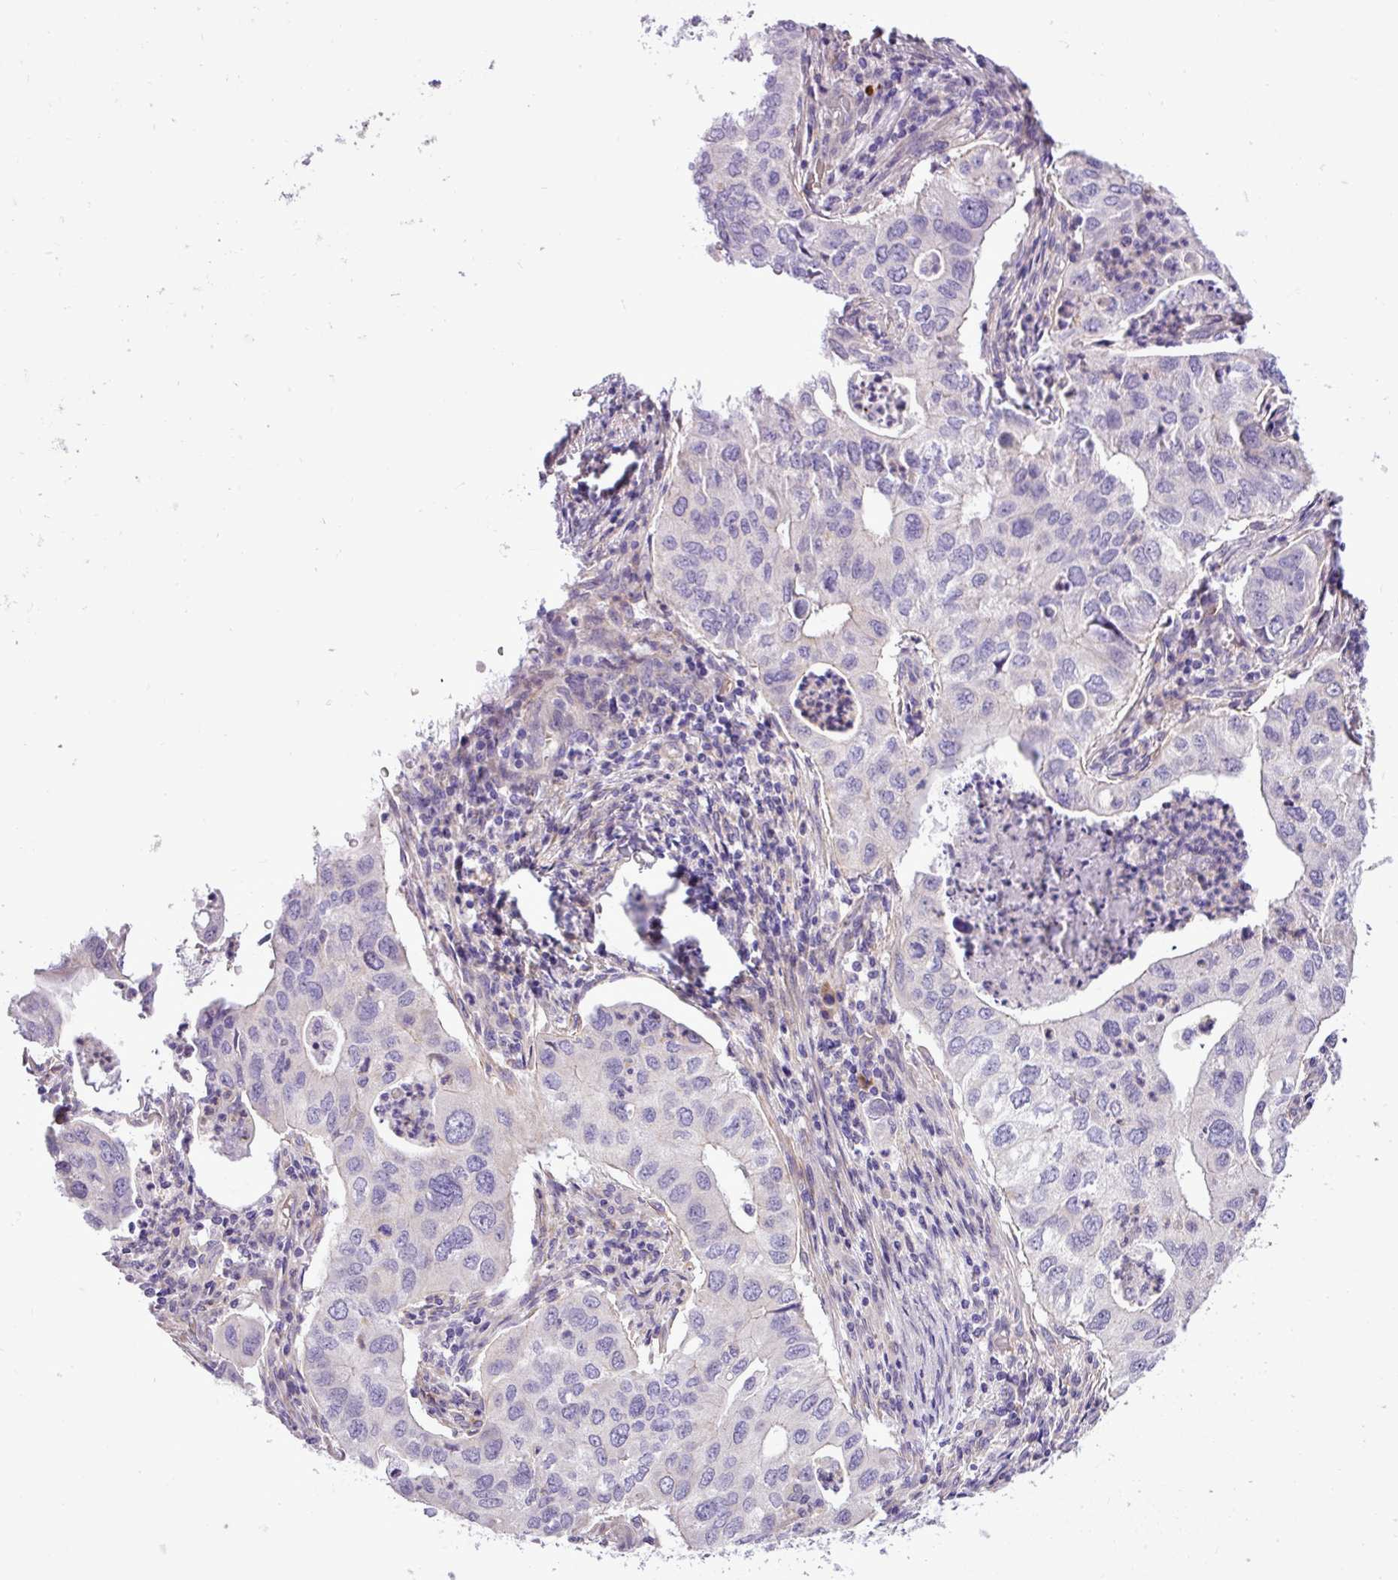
{"staining": {"intensity": "negative", "quantity": "none", "location": "none"}, "tissue": "lung cancer", "cell_type": "Tumor cells", "image_type": "cancer", "snomed": [{"axis": "morphology", "description": "Adenocarcinoma, NOS"}, {"axis": "topography", "description": "Lung"}], "caption": "Lung cancer (adenocarcinoma) was stained to show a protein in brown. There is no significant positivity in tumor cells.", "gene": "C11orf91", "patient": {"sex": "male", "age": 48}}